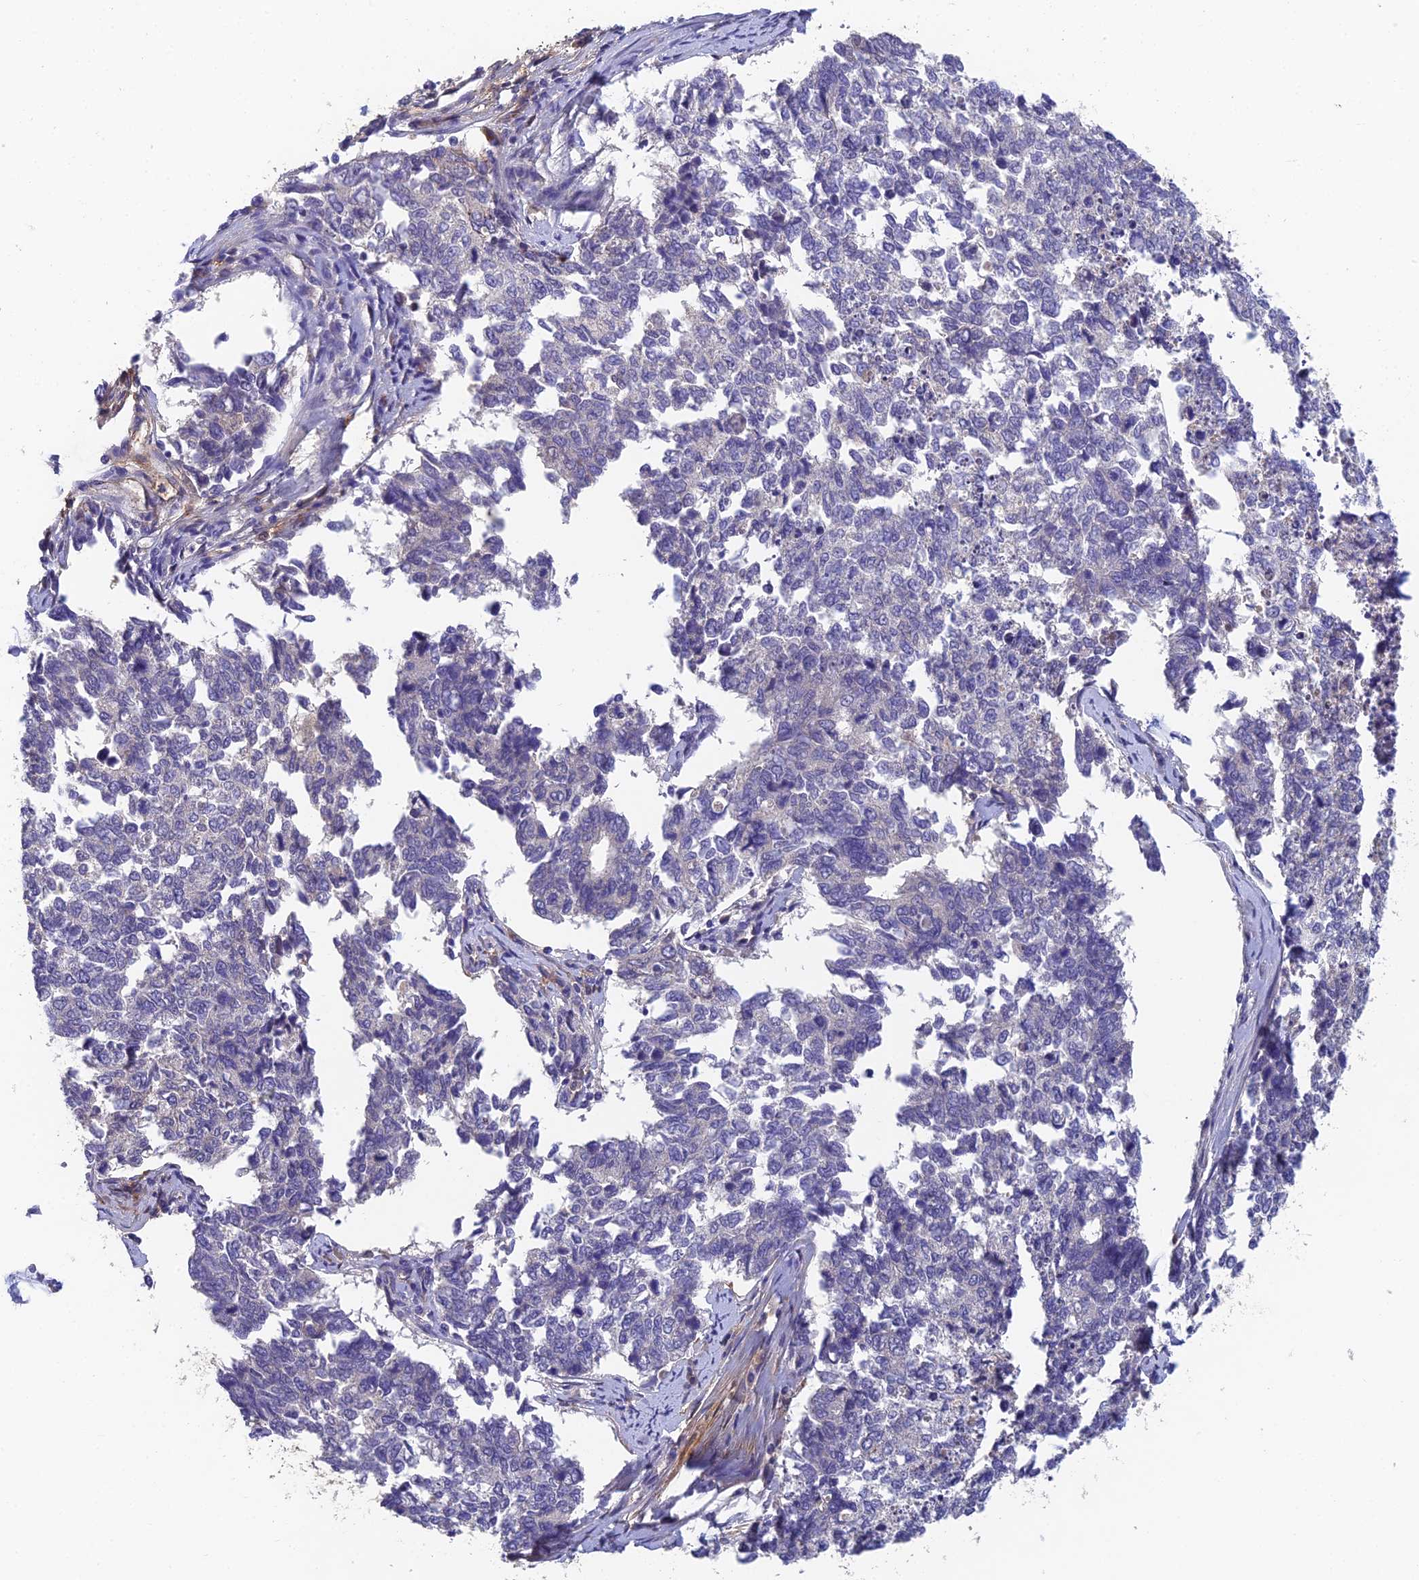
{"staining": {"intensity": "negative", "quantity": "none", "location": "none"}, "tissue": "cervical cancer", "cell_type": "Tumor cells", "image_type": "cancer", "snomed": [{"axis": "morphology", "description": "Squamous cell carcinoma, NOS"}, {"axis": "topography", "description": "Cervix"}], "caption": "Tumor cells are negative for brown protein staining in cervical squamous cell carcinoma.", "gene": "ADAMTS13", "patient": {"sex": "female", "age": 63}}